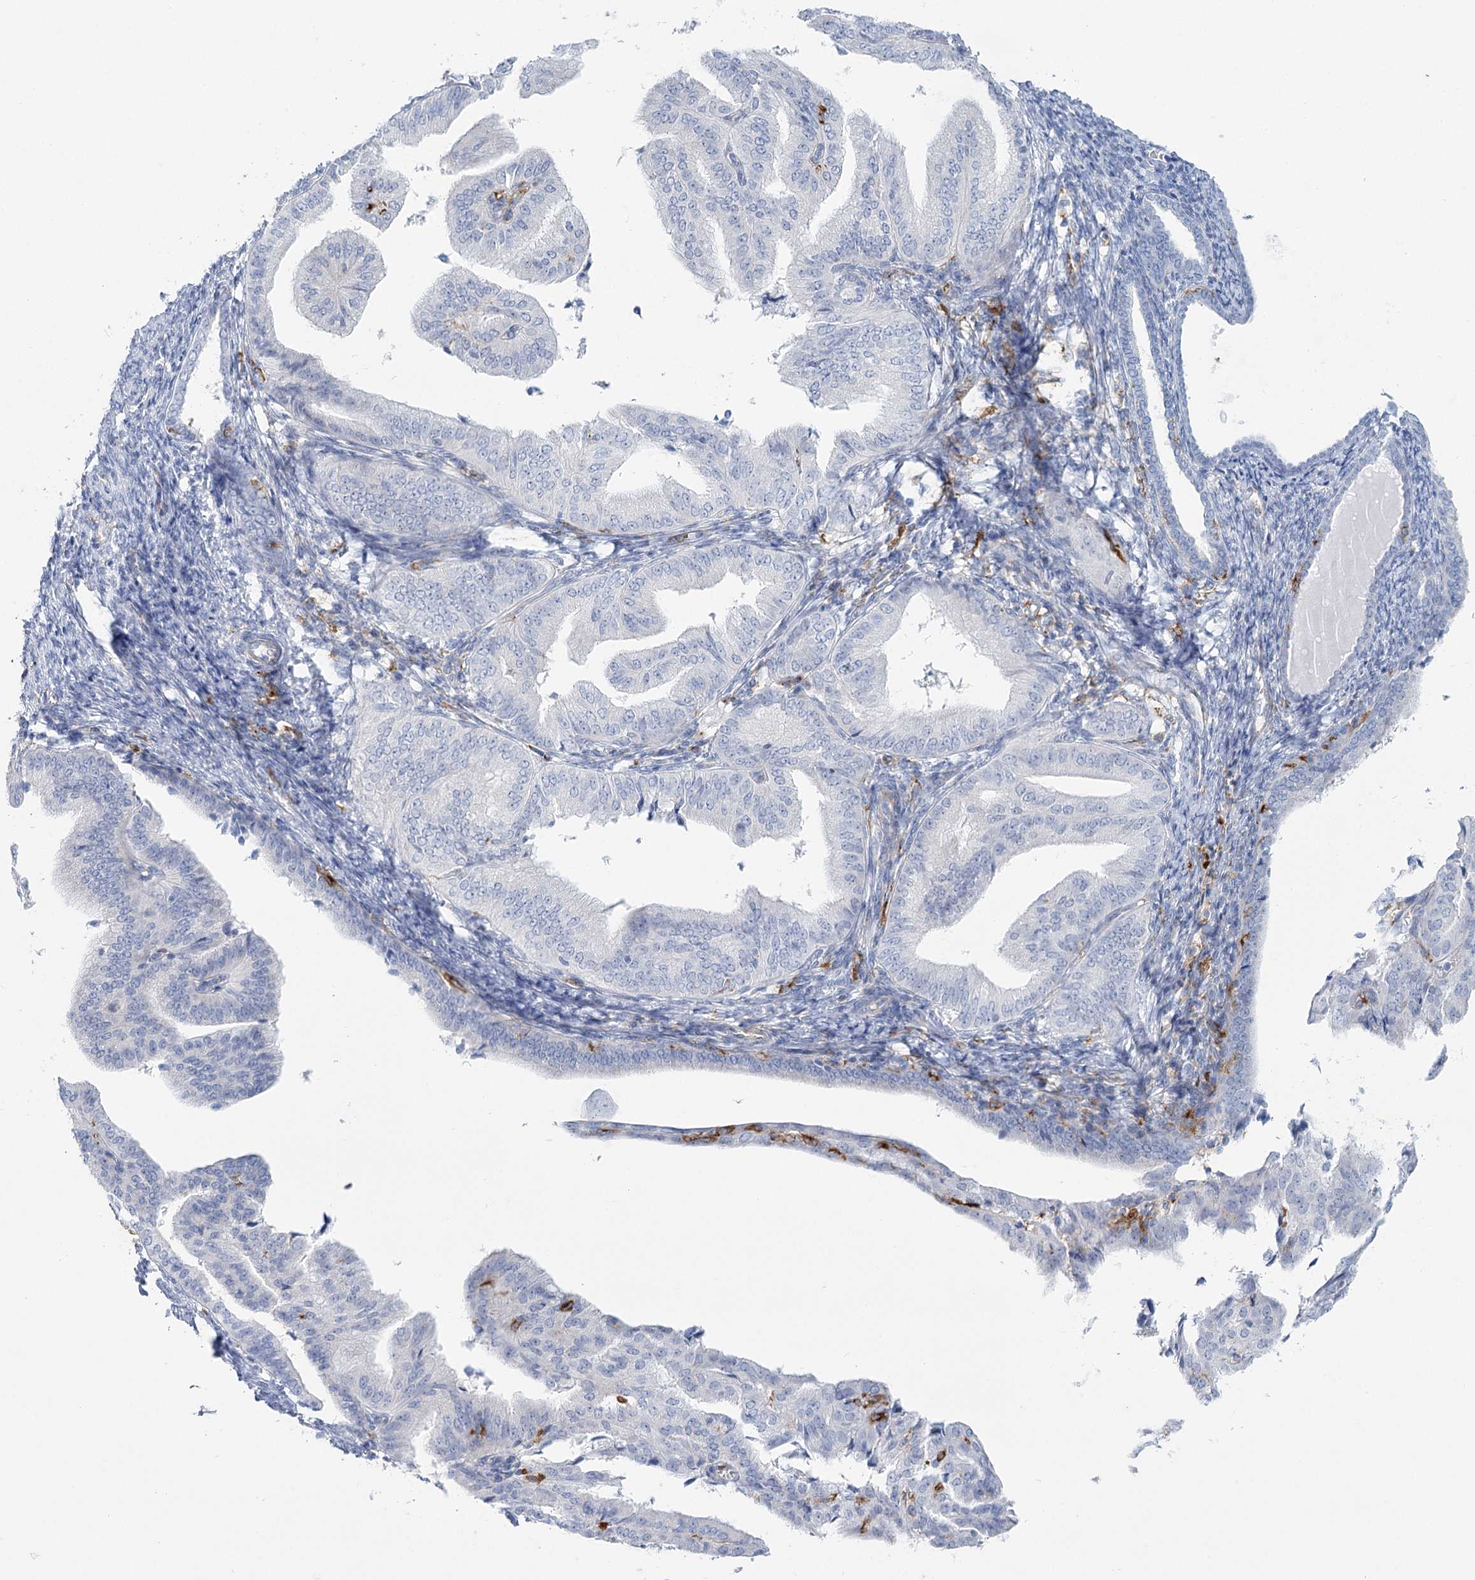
{"staining": {"intensity": "negative", "quantity": "none", "location": "none"}, "tissue": "endometrial cancer", "cell_type": "Tumor cells", "image_type": "cancer", "snomed": [{"axis": "morphology", "description": "Adenocarcinoma, NOS"}, {"axis": "topography", "description": "Endometrium"}], "caption": "Immunohistochemistry (IHC) photomicrograph of human endometrial cancer (adenocarcinoma) stained for a protein (brown), which displays no staining in tumor cells.", "gene": "CCDC88A", "patient": {"sex": "female", "age": 58}}